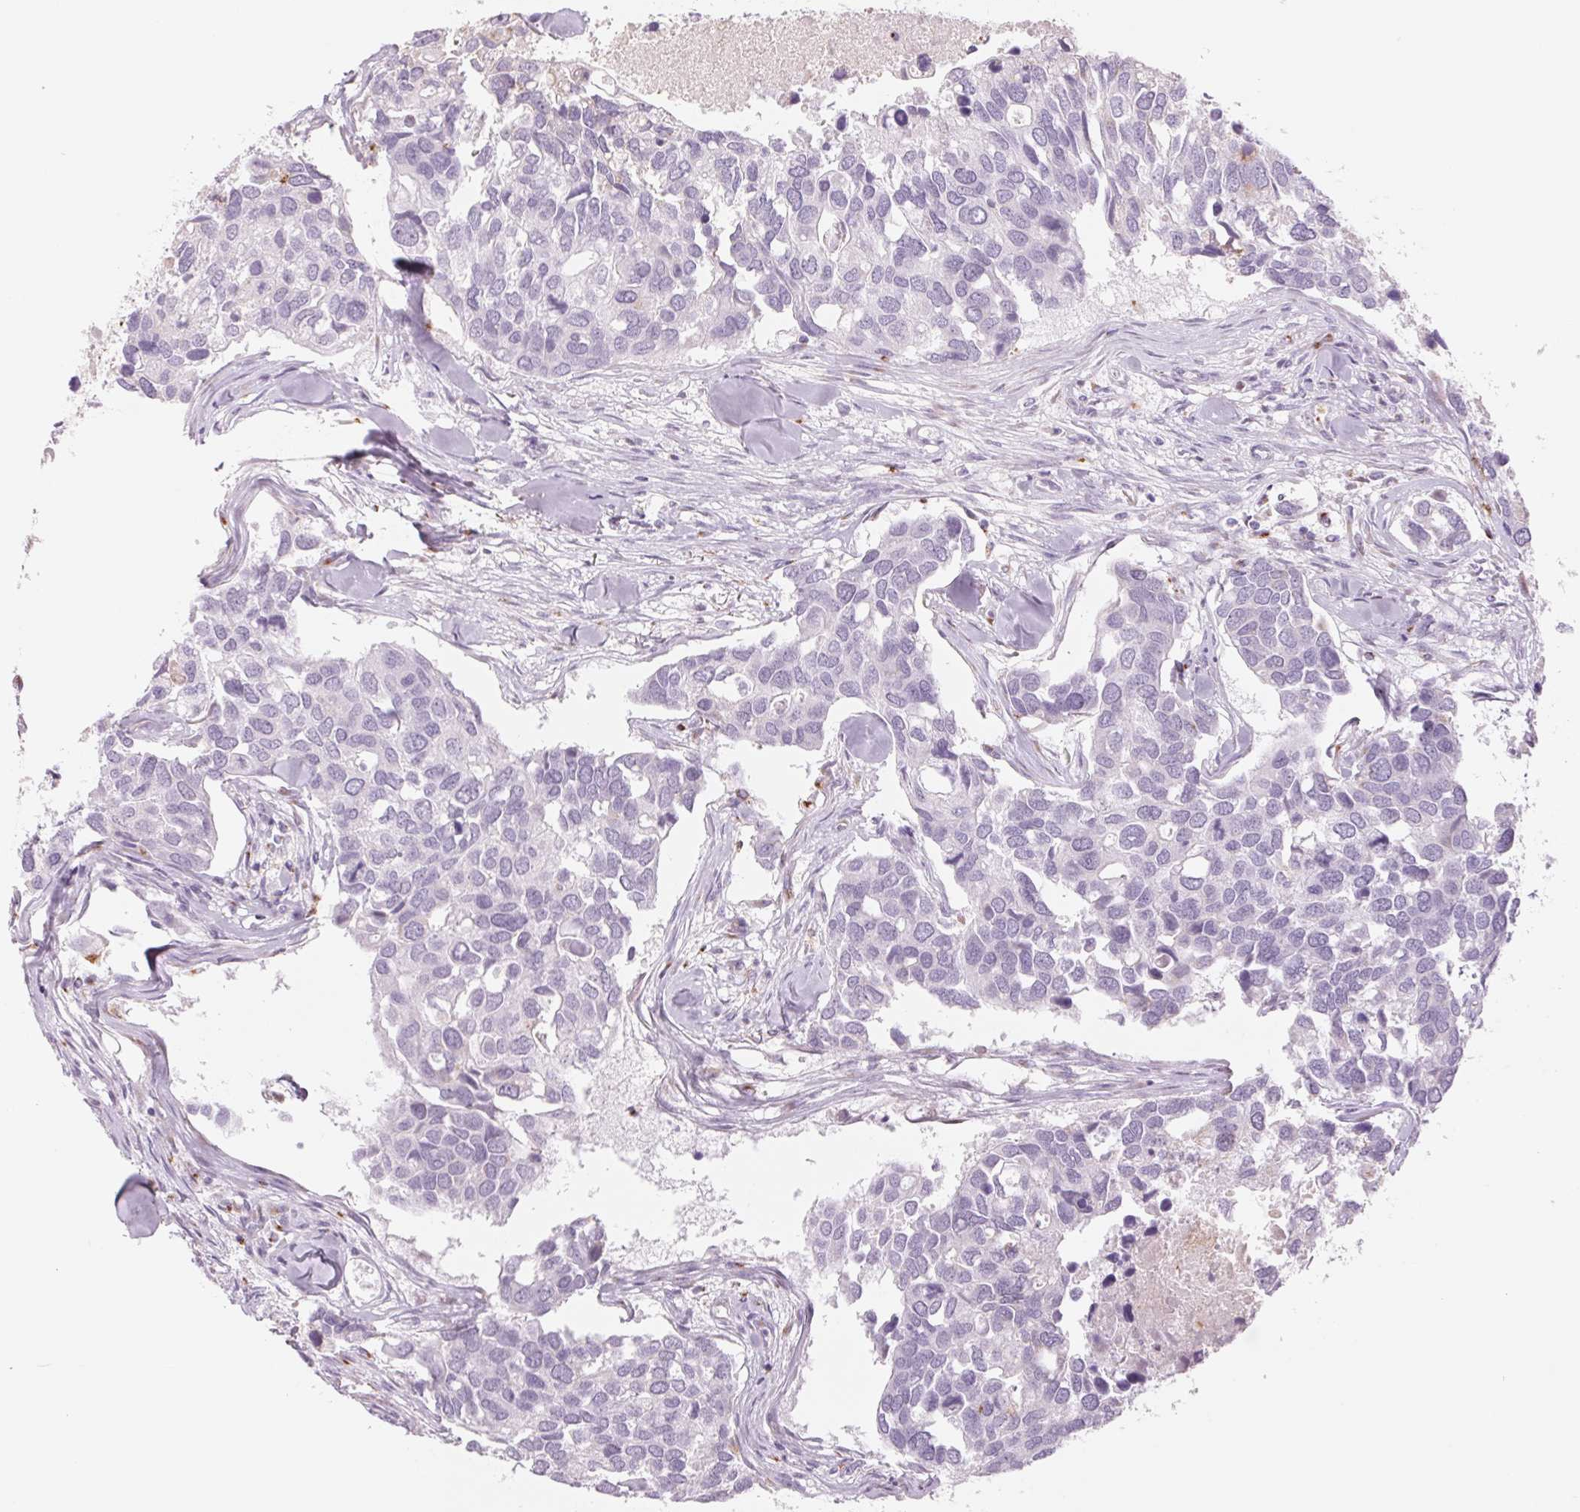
{"staining": {"intensity": "negative", "quantity": "none", "location": "none"}, "tissue": "breast cancer", "cell_type": "Tumor cells", "image_type": "cancer", "snomed": [{"axis": "morphology", "description": "Duct carcinoma"}, {"axis": "topography", "description": "Breast"}], "caption": "This is an IHC image of breast cancer. There is no staining in tumor cells.", "gene": "GALNT7", "patient": {"sex": "female", "age": 83}}